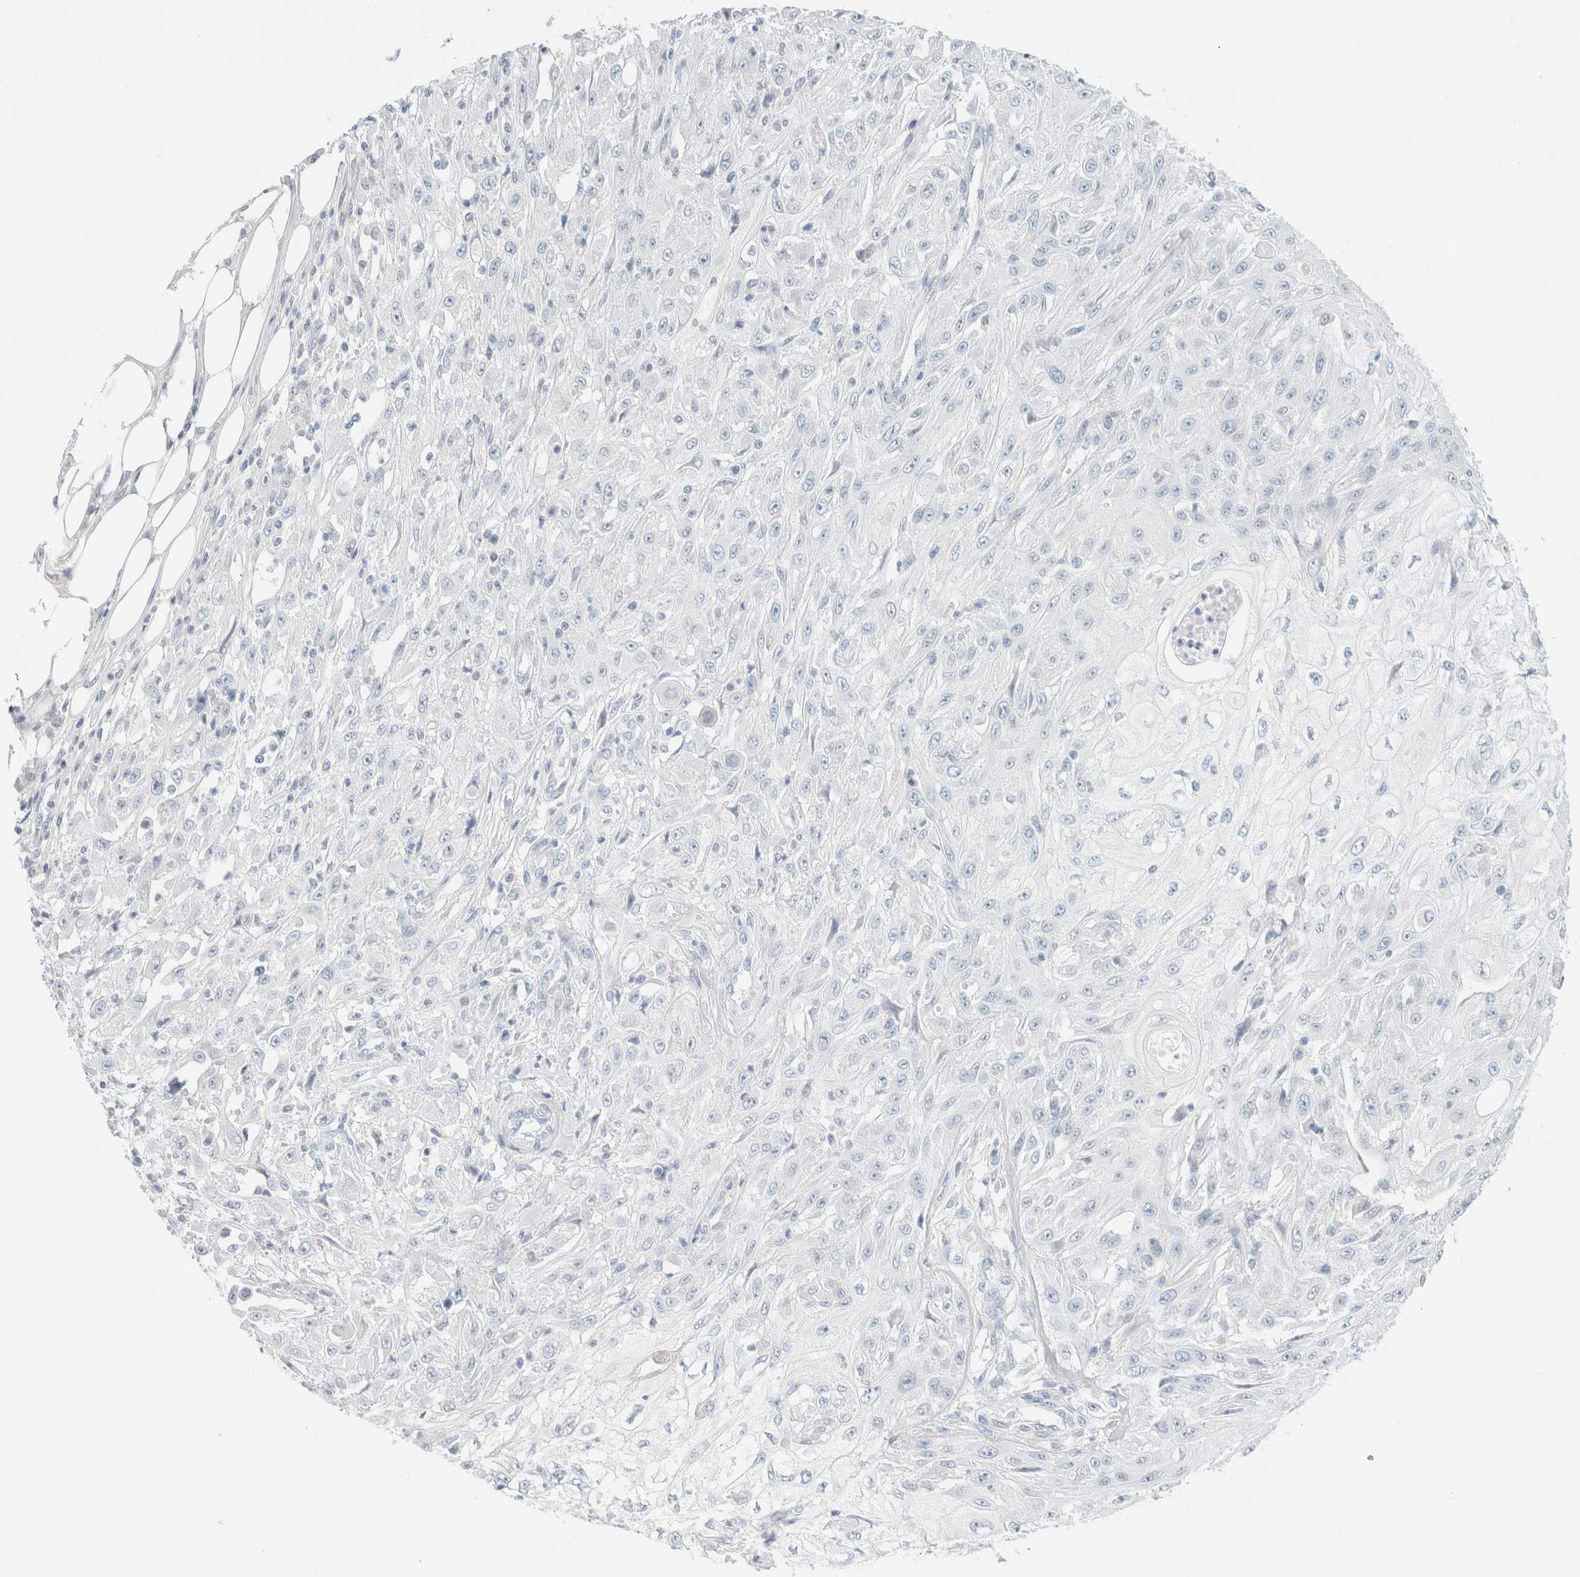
{"staining": {"intensity": "negative", "quantity": "none", "location": "none"}, "tissue": "skin cancer", "cell_type": "Tumor cells", "image_type": "cancer", "snomed": [{"axis": "morphology", "description": "Squamous cell carcinoma, NOS"}, {"axis": "morphology", "description": "Squamous cell carcinoma, metastatic, NOS"}, {"axis": "topography", "description": "Skin"}, {"axis": "topography", "description": "Lymph node"}], "caption": "Tumor cells show no significant staining in squamous cell carcinoma (skin).", "gene": "CPQ", "patient": {"sex": "male", "age": 75}}